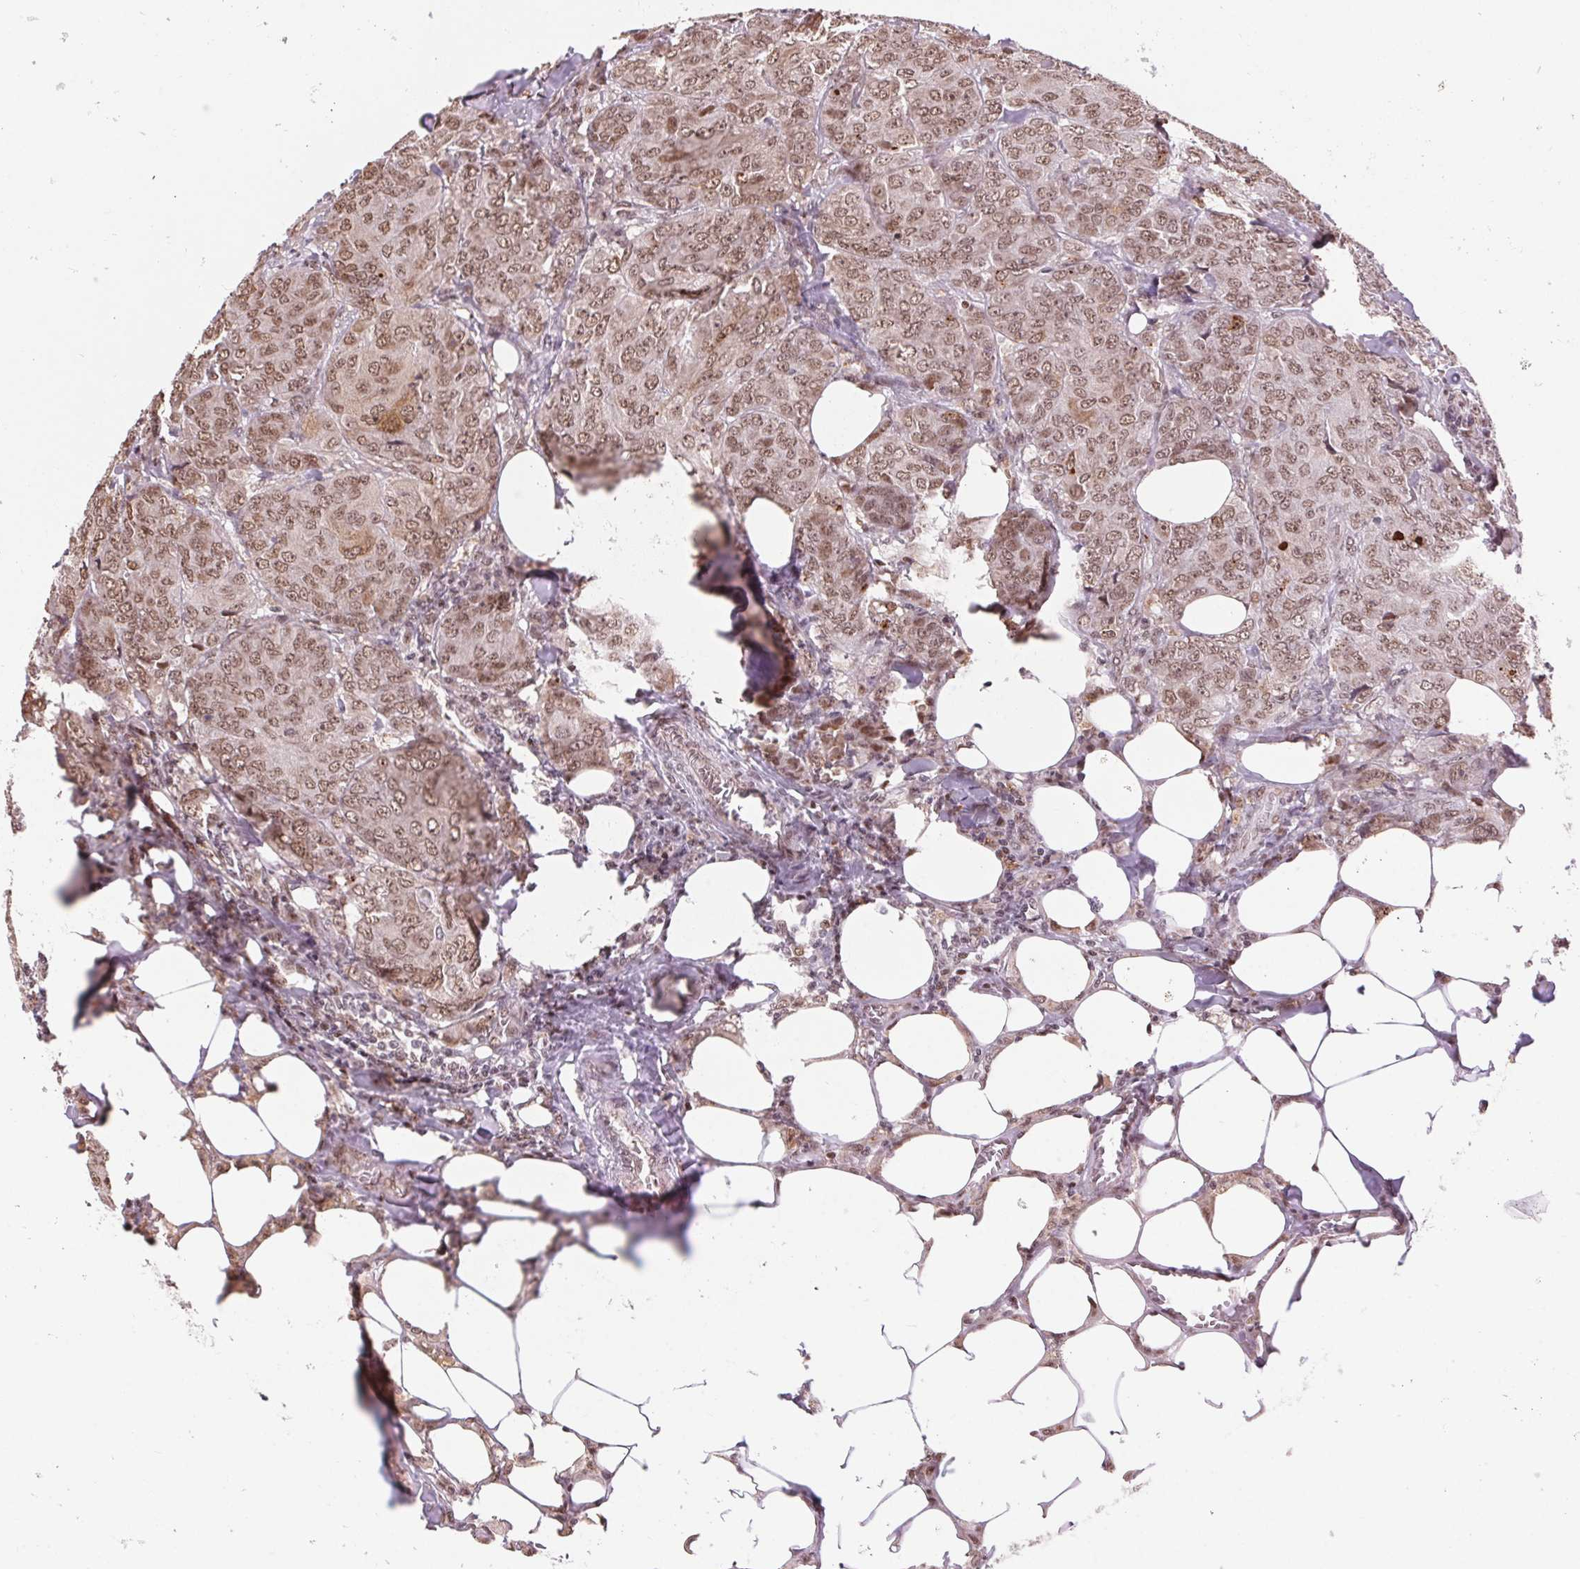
{"staining": {"intensity": "moderate", "quantity": ">75%", "location": "nuclear"}, "tissue": "breast cancer", "cell_type": "Tumor cells", "image_type": "cancer", "snomed": [{"axis": "morphology", "description": "Duct carcinoma"}, {"axis": "topography", "description": "Breast"}], "caption": "High-power microscopy captured an immunohistochemistry image of breast cancer (infiltrating ductal carcinoma), revealing moderate nuclear staining in about >75% of tumor cells.", "gene": "RAD23A", "patient": {"sex": "female", "age": 43}}